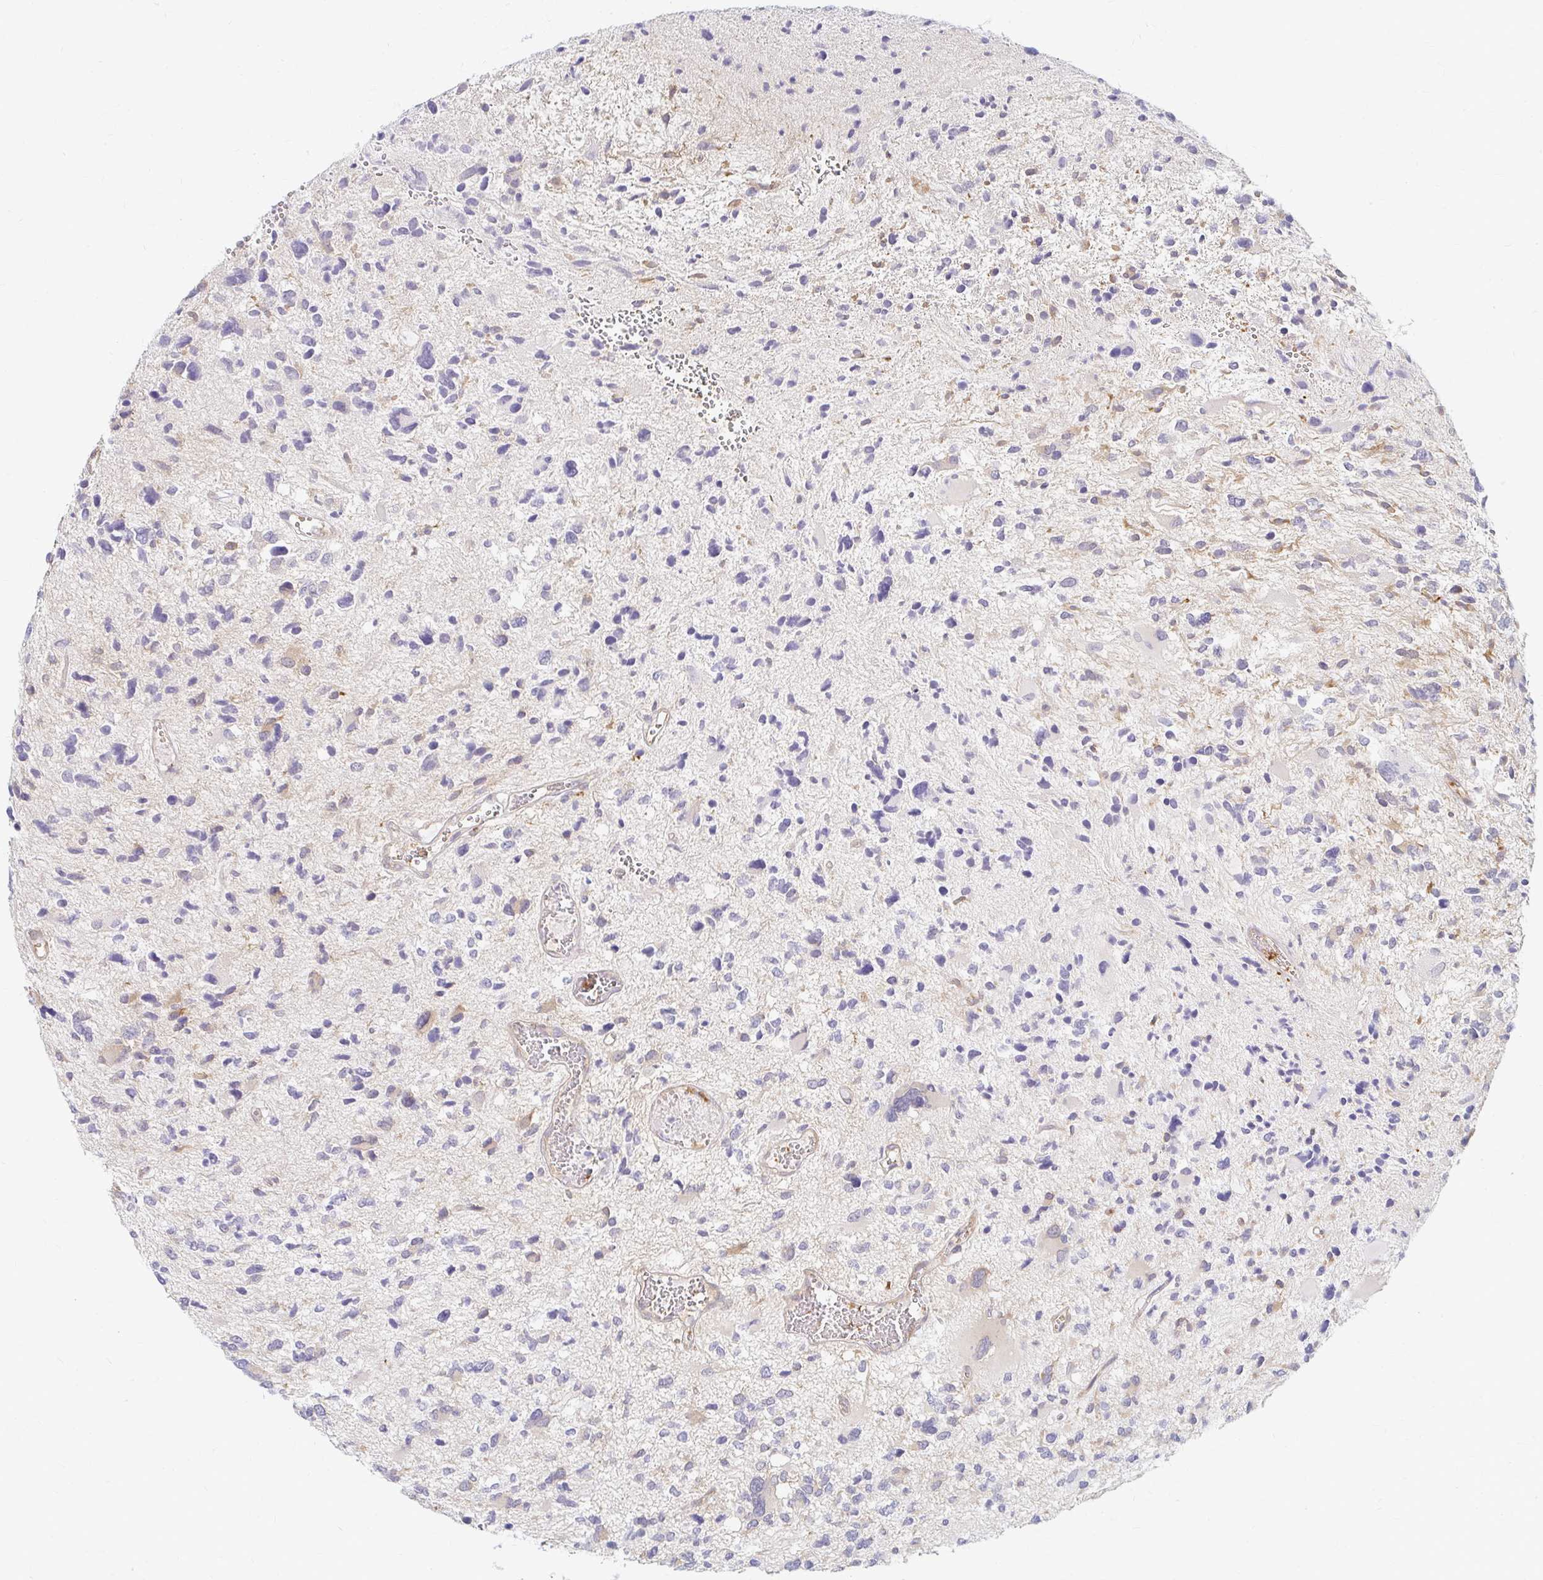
{"staining": {"intensity": "negative", "quantity": "none", "location": "none"}, "tissue": "glioma", "cell_type": "Tumor cells", "image_type": "cancer", "snomed": [{"axis": "morphology", "description": "Glioma, malignant, High grade"}, {"axis": "topography", "description": "Brain"}], "caption": "Tumor cells are negative for brown protein staining in glioma.", "gene": "CAST", "patient": {"sex": "female", "age": 11}}